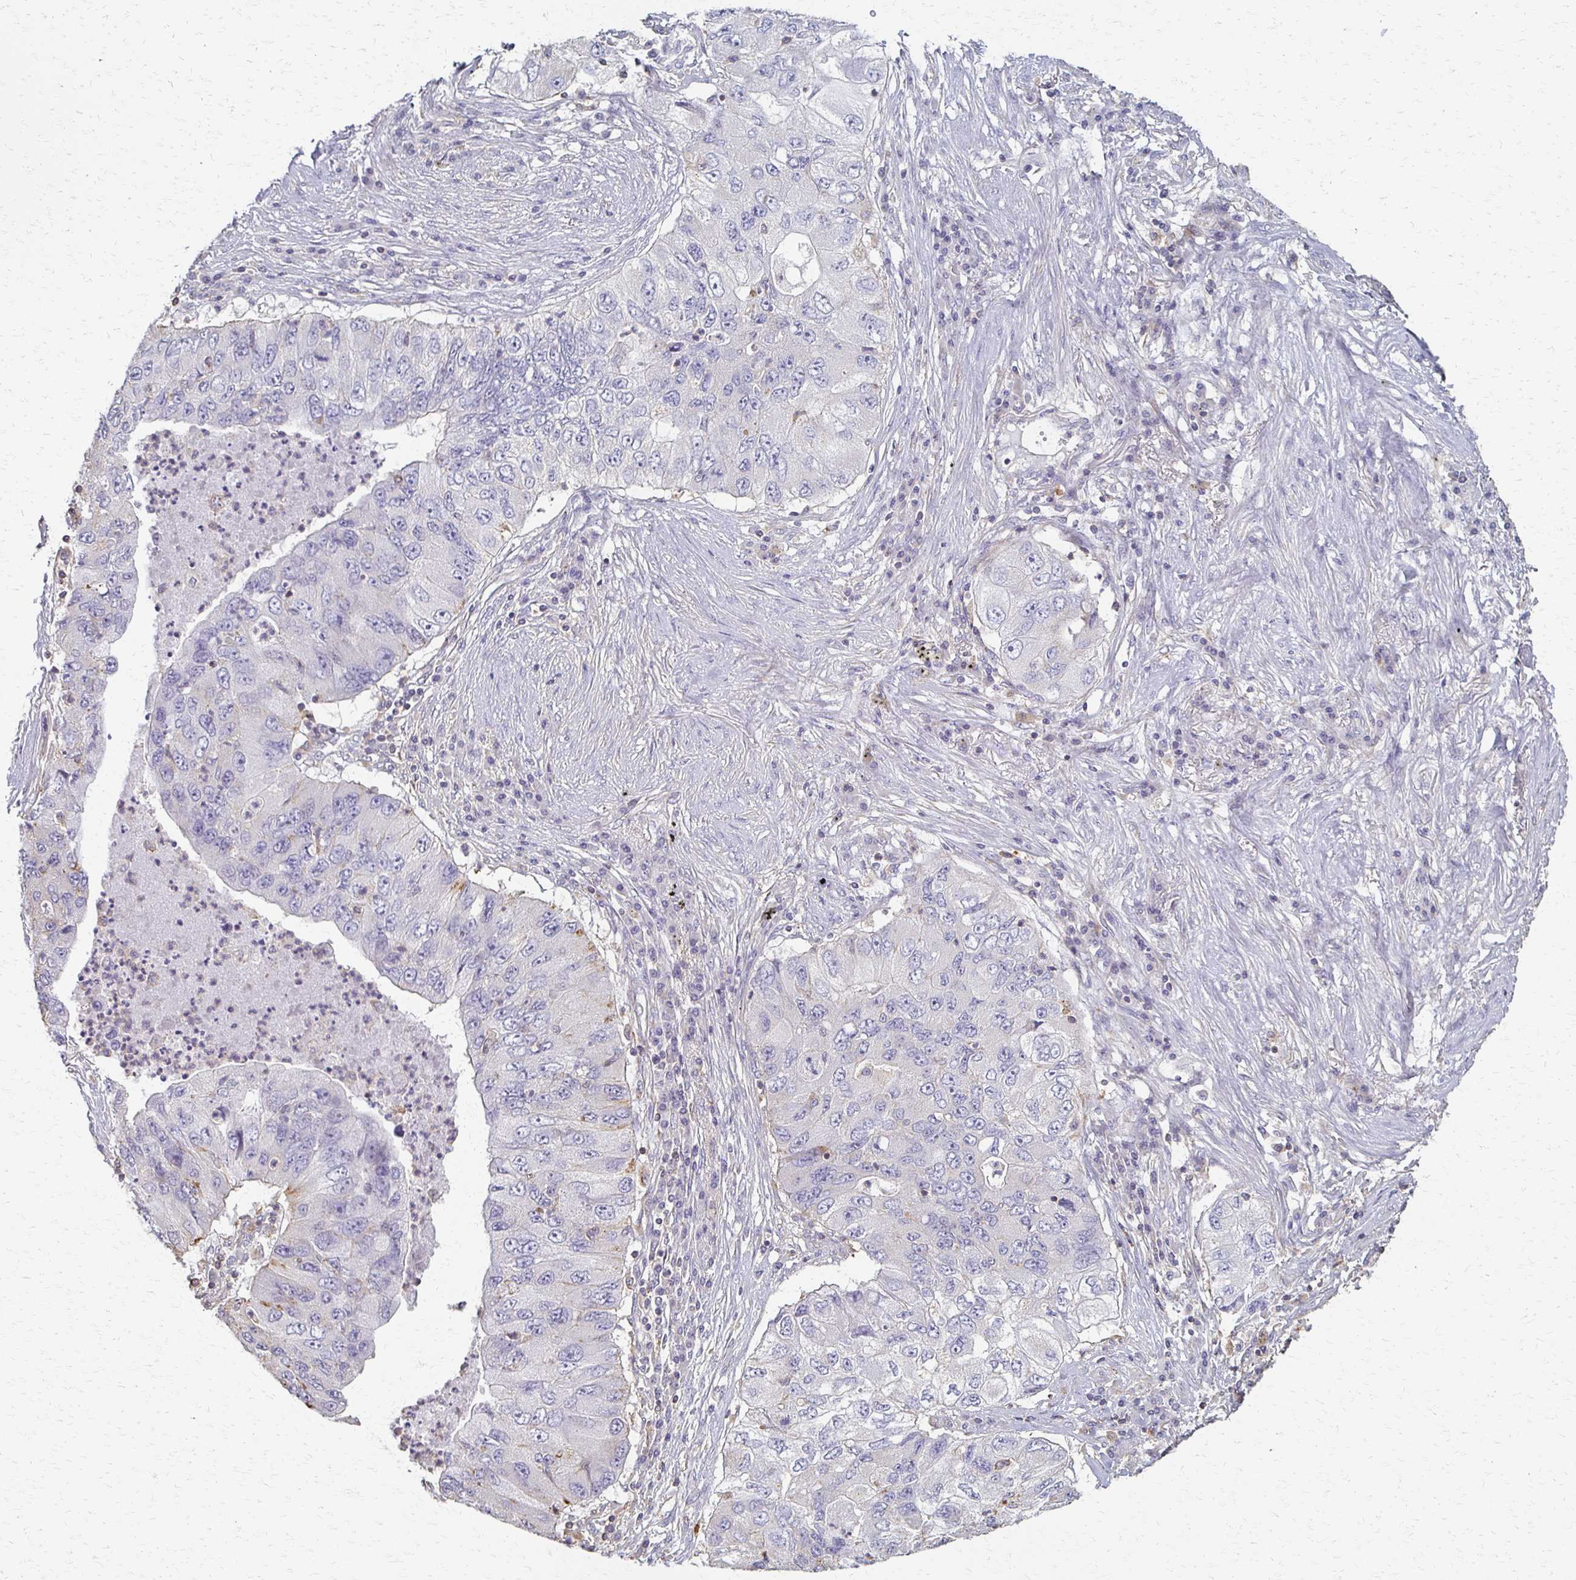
{"staining": {"intensity": "negative", "quantity": "none", "location": "none"}, "tissue": "lung cancer", "cell_type": "Tumor cells", "image_type": "cancer", "snomed": [{"axis": "morphology", "description": "Adenocarcinoma, NOS"}, {"axis": "morphology", "description": "Adenocarcinoma, metastatic, NOS"}, {"axis": "topography", "description": "Lymph node"}, {"axis": "topography", "description": "Lung"}], "caption": "Lung cancer was stained to show a protein in brown. There is no significant positivity in tumor cells.", "gene": "C1QTNF7", "patient": {"sex": "female", "age": 54}}